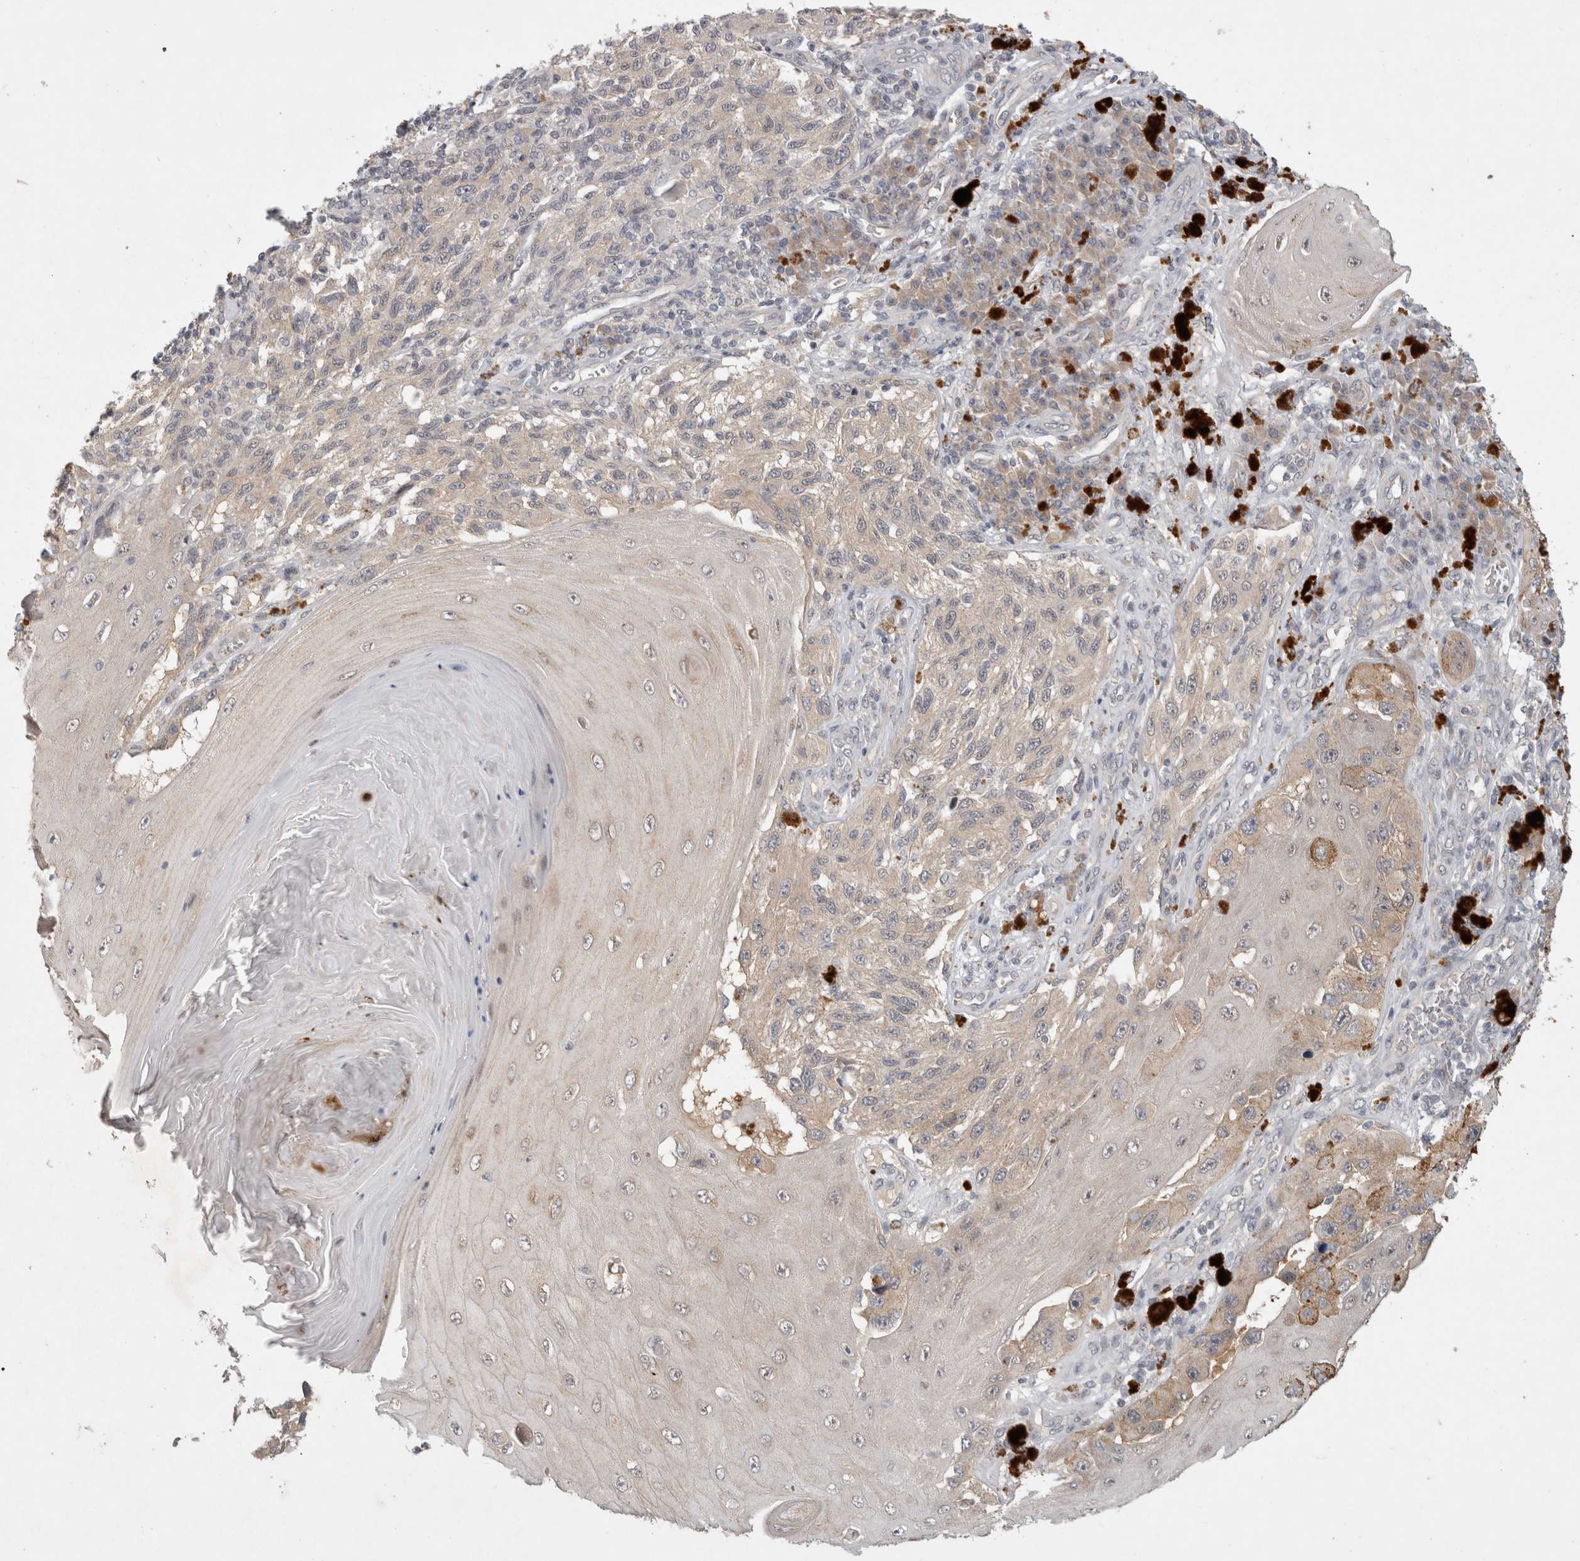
{"staining": {"intensity": "weak", "quantity": "<25%", "location": "cytoplasmic/membranous"}, "tissue": "melanoma", "cell_type": "Tumor cells", "image_type": "cancer", "snomed": [{"axis": "morphology", "description": "Malignant melanoma, NOS"}, {"axis": "topography", "description": "Skin"}], "caption": "A micrograph of malignant melanoma stained for a protein demonstrates no brown staining in tumor cells.", "gene": "CERS3", "patient": {"sex": "female", "age": 73}}